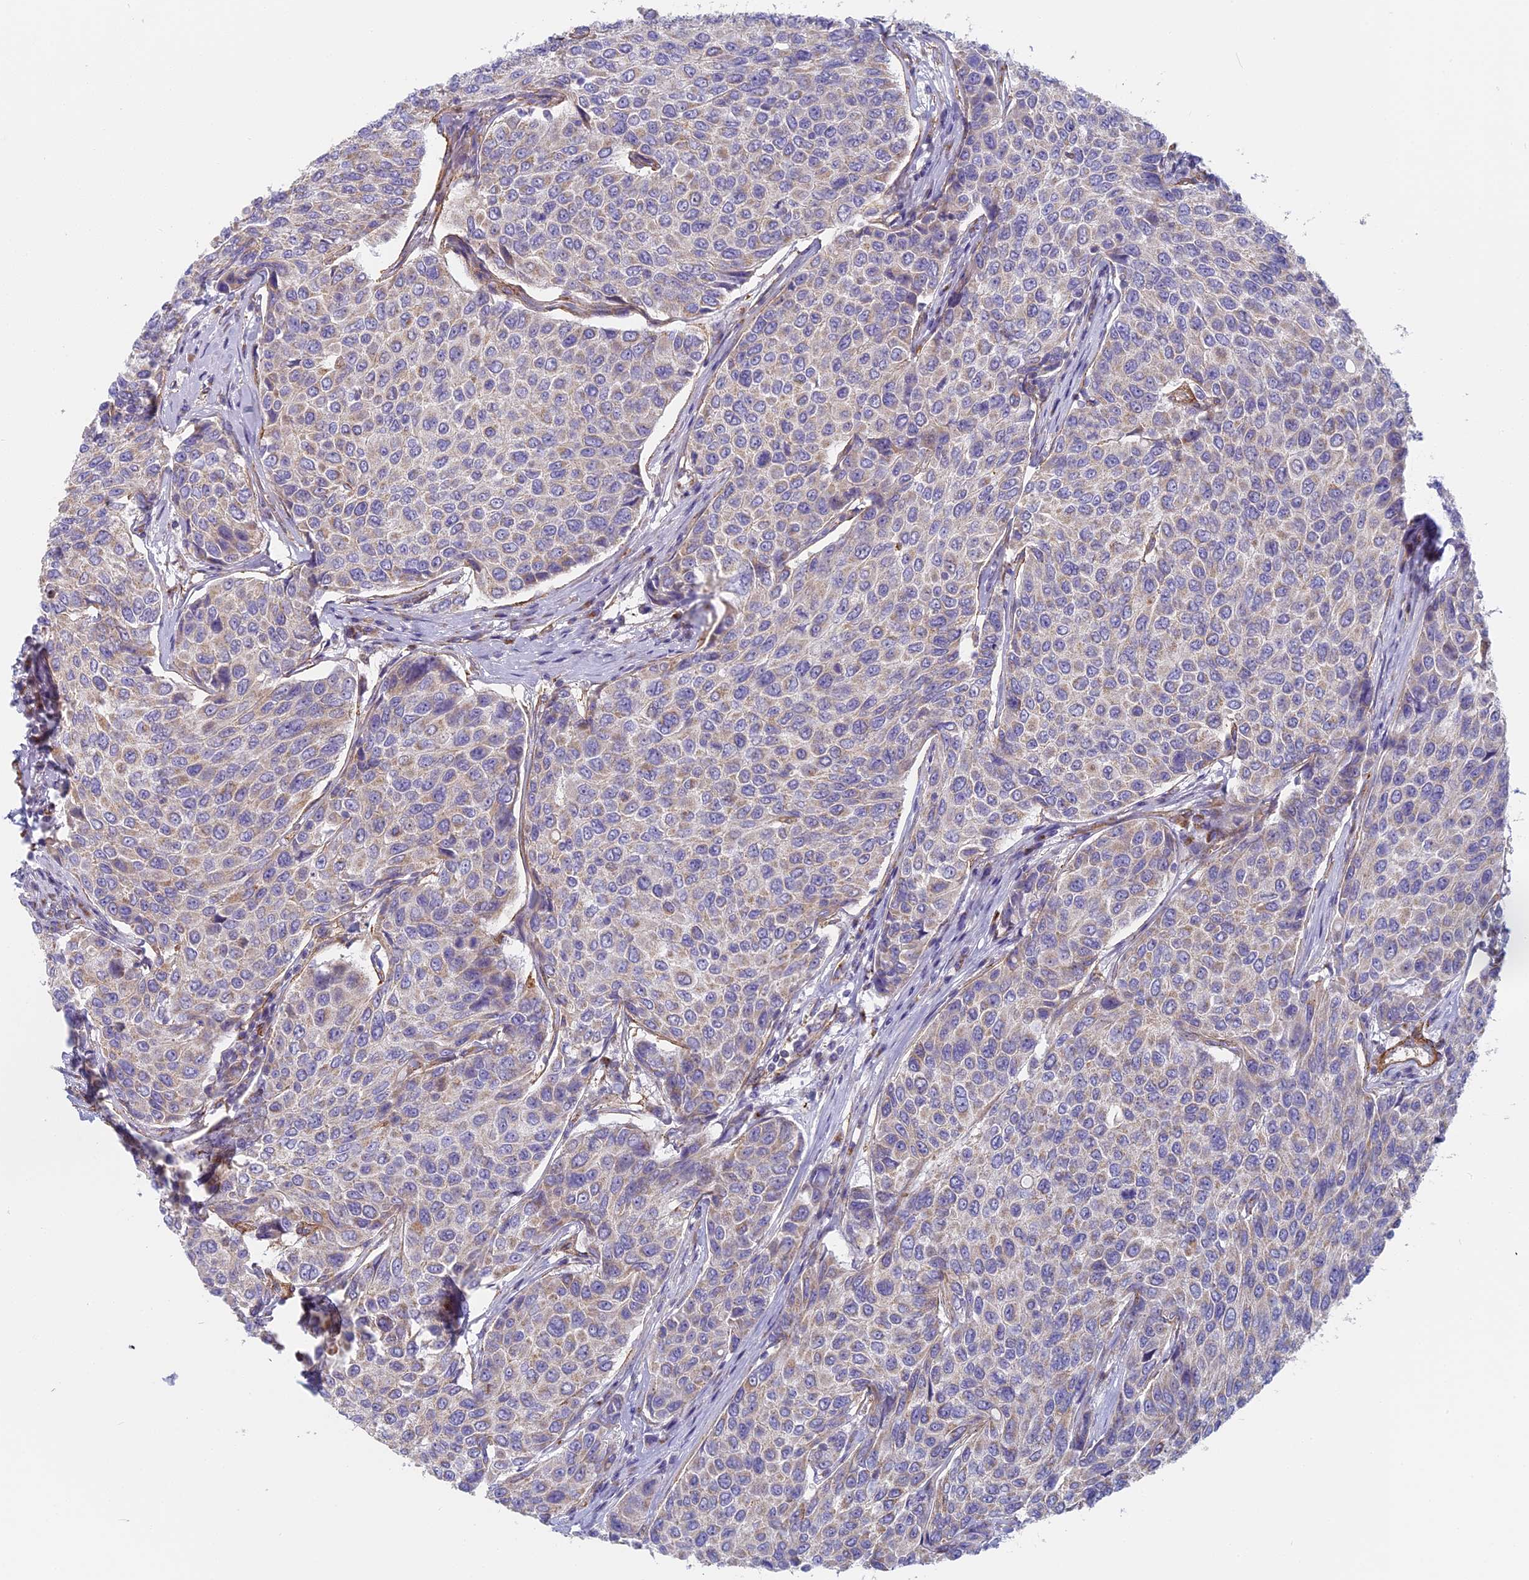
{"staining": {"intensity": "negative", "quantity": "none", "location": "none"}, "tissue": "breast cancer", "cell_type": "Tumor cells", "image_type": "cancer", "snomed": [{"axis": "morphology", "description": "Duct carcinoma"}, {"axis": "topography", "description": "Breast"}], "caption": "IHC image of breast intraductal carcinoma stained for a protein (brown), which demonstrates no expression in tumor cells.", "gene": "DDA1", "patient": {"sex": "female", "age": 55}}